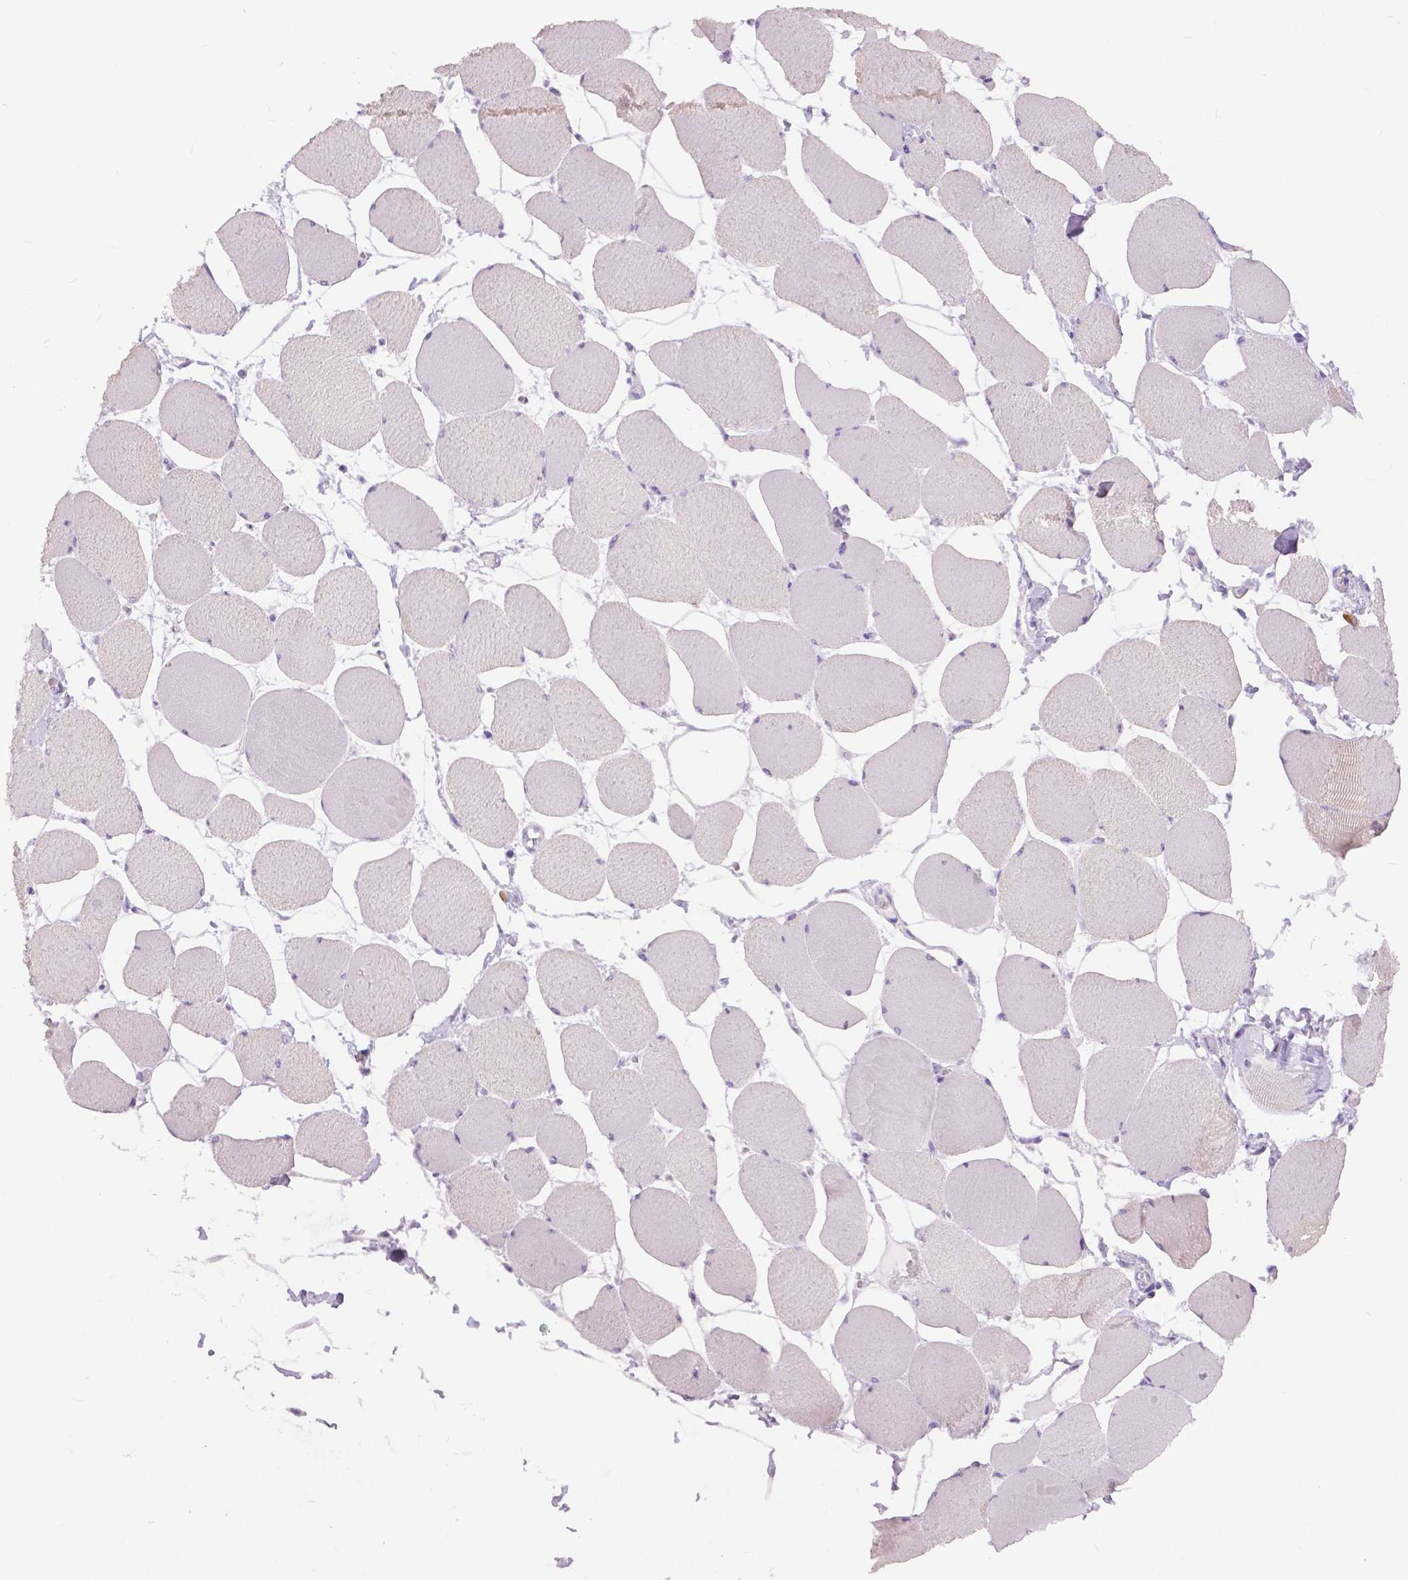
{"staining": {"intensity": "negative", "quantity": "none", "location": "none"}, "tissue": "skeletal muscle", "cell_type": "Myocytes", "image_type": "normal", "snomed": [{"axis": "morphology", "description": "Normal tissue, NOS"}, {"axis": "topography", "description": "Skeletal muscle"}], "caption": "The photomicrograph displays no significant positivity in myocytes of skeletal muscle.", "gene": "TP53TG5", "patient": {"sex": "female", "age": 75}}